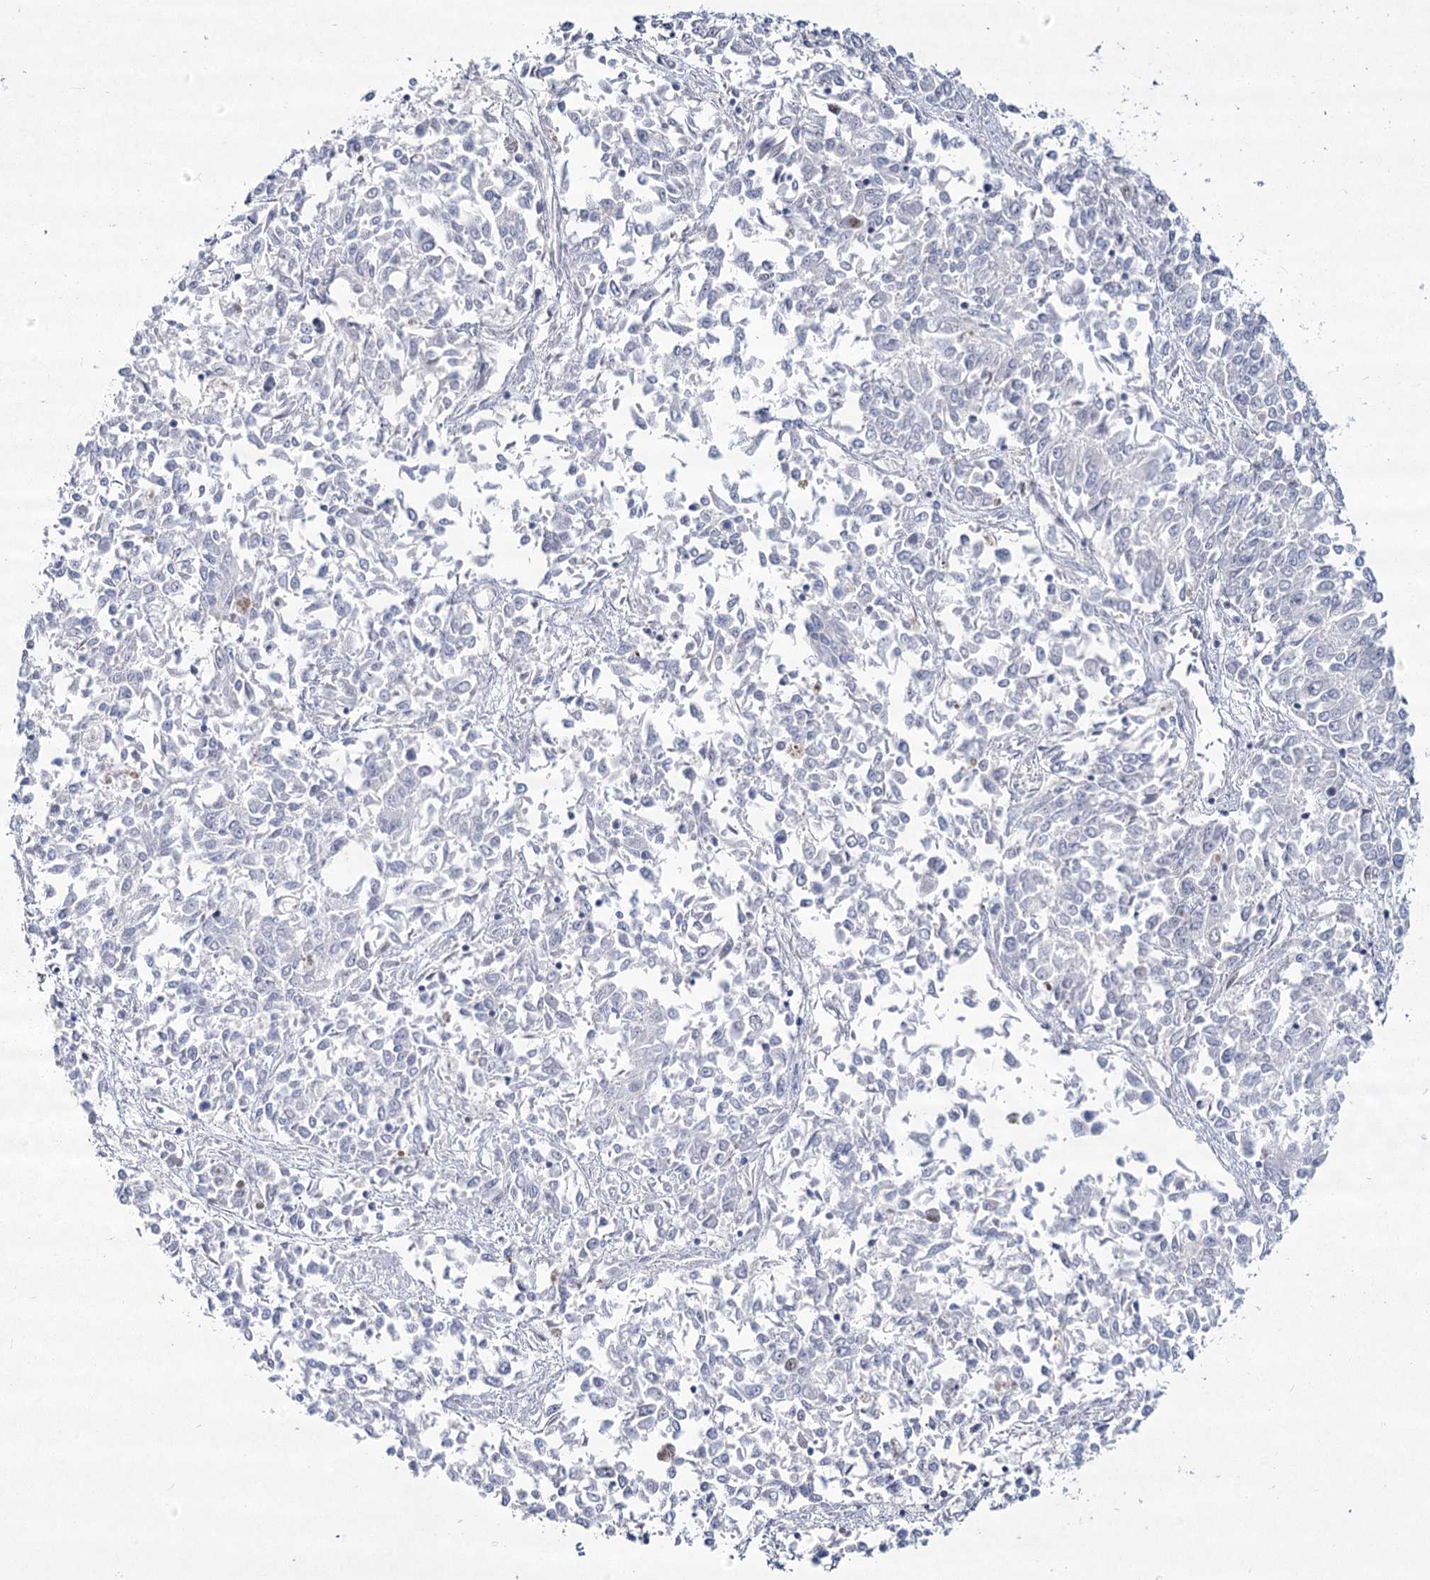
{"staining": {"intensity": "weak", "quantity": "25%-75%", "location": "nuclear"}, "tissue": "endometrial cancer", "cell_type": "Tumor cells", "image_type": "cancer", "snomed": [{"axis": "morphology", "description": "Adenocarcinoma, NOS"}, {"axis": "topography", "description": "Endometrium"}], "caption": "Immunohistochemistry histopathology image of endometrial cancer (adenocarcinoma) stained for a protein (brown), which shows low levels of weak nuclear staining in approximately 25%-75% of tumor cells.", "gene": "YBX3", "patient": {"sex": "female", "age": 50}}